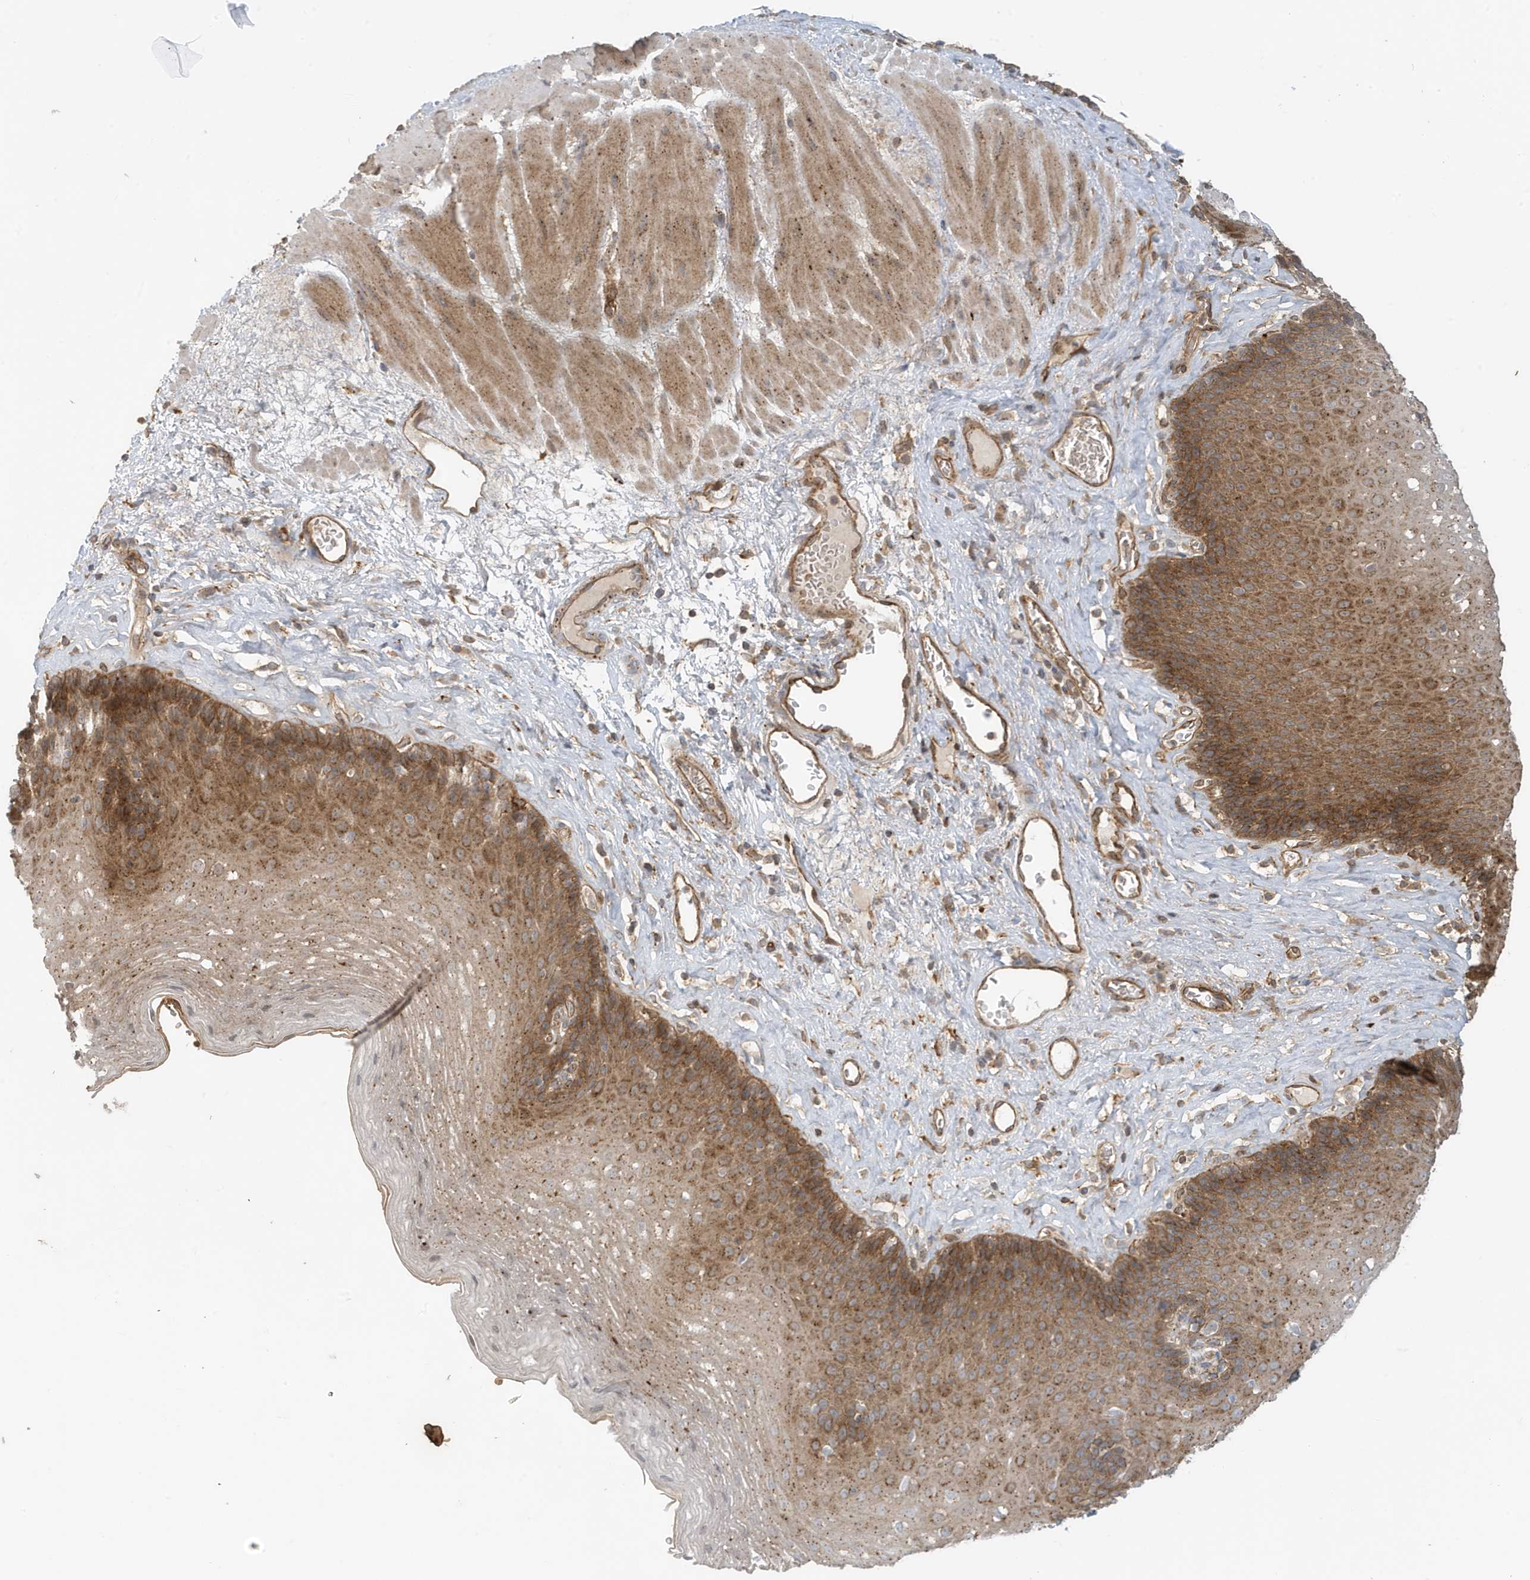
{"staining": {"intensity": "moderate", "quantity": "25%-75%", "location": "cytoplasmic/membranous"}, "tissue": "esophagus", "cell_type": "Squamous epithelial cells", "image_type": "normal", "snomed": [{"axis": "morphology", "description": "Normal tissue, NOS"}, {"axis": "topography", "description": "Esophagus"}], "caption": "IHC photomicrograph of benign human esophagus stained for a protein (brown), which demonstrates medium levels of moderate cytoplasmic/membranous expression in about 25%-75% of squamous epithelial cells.", "gene": "FYCO1", "patient": {"sex": "female", "age": 66}}